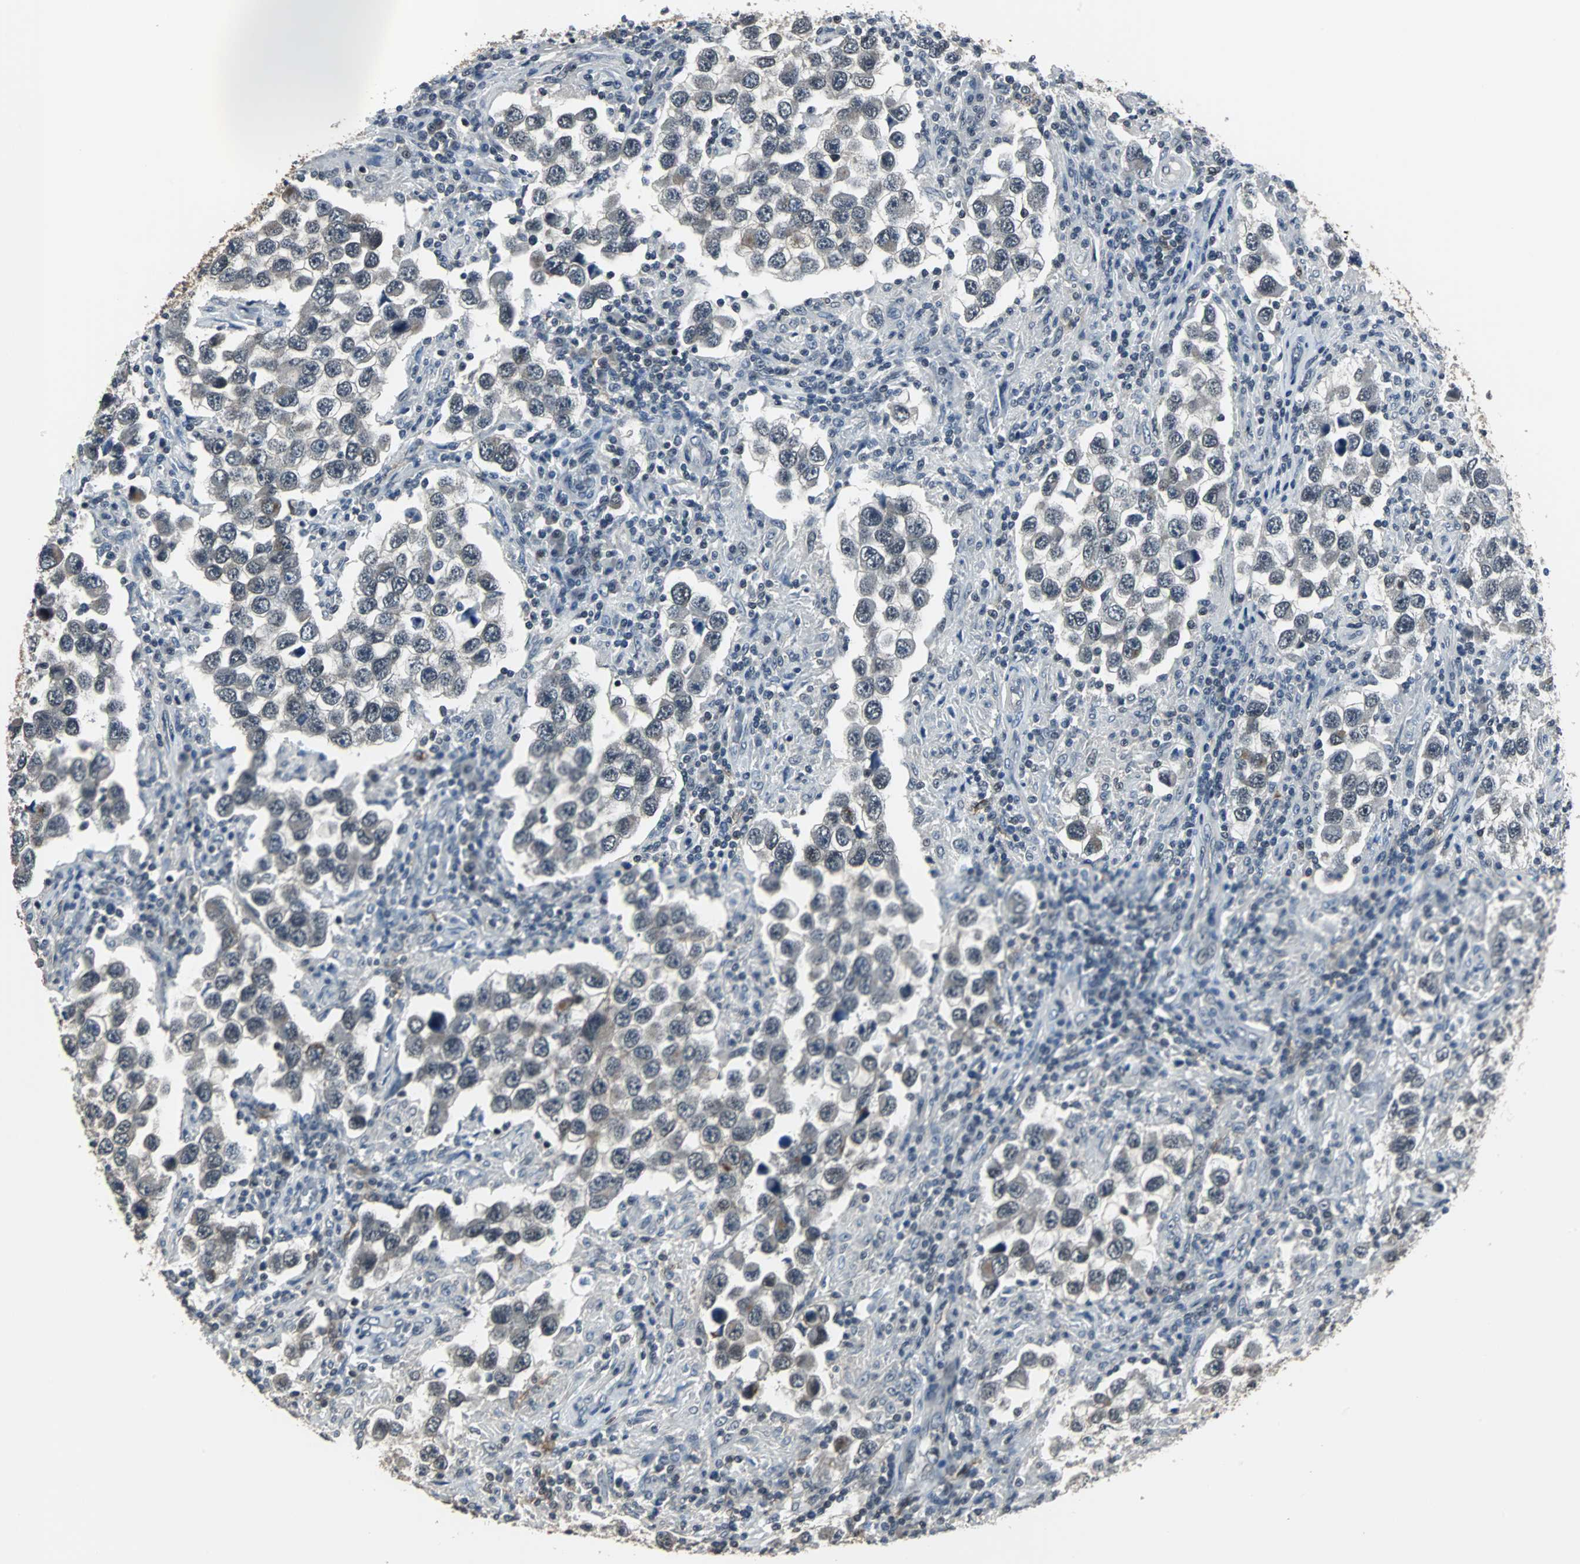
{"staining": {"intensity": "negative", "quantity": "none", "location": "none"}, "tissue": "testis cancer", "cell_type": "Tumor cells", "image_type": "cancer", "snomed": [{"axis": "morphology", "description": "Carcinoma, Embryonal, NOS"}, {"axis": "topography", "description": "Testis"}], "caption": "Immunohistochemistry image of neoplastic tissue: human embryonal carcinoma (testis) stained with DAB shows no significant protein expression in tumor cells.", "gene": "MKX", "patient": {"sex": "male", "age": 21}}